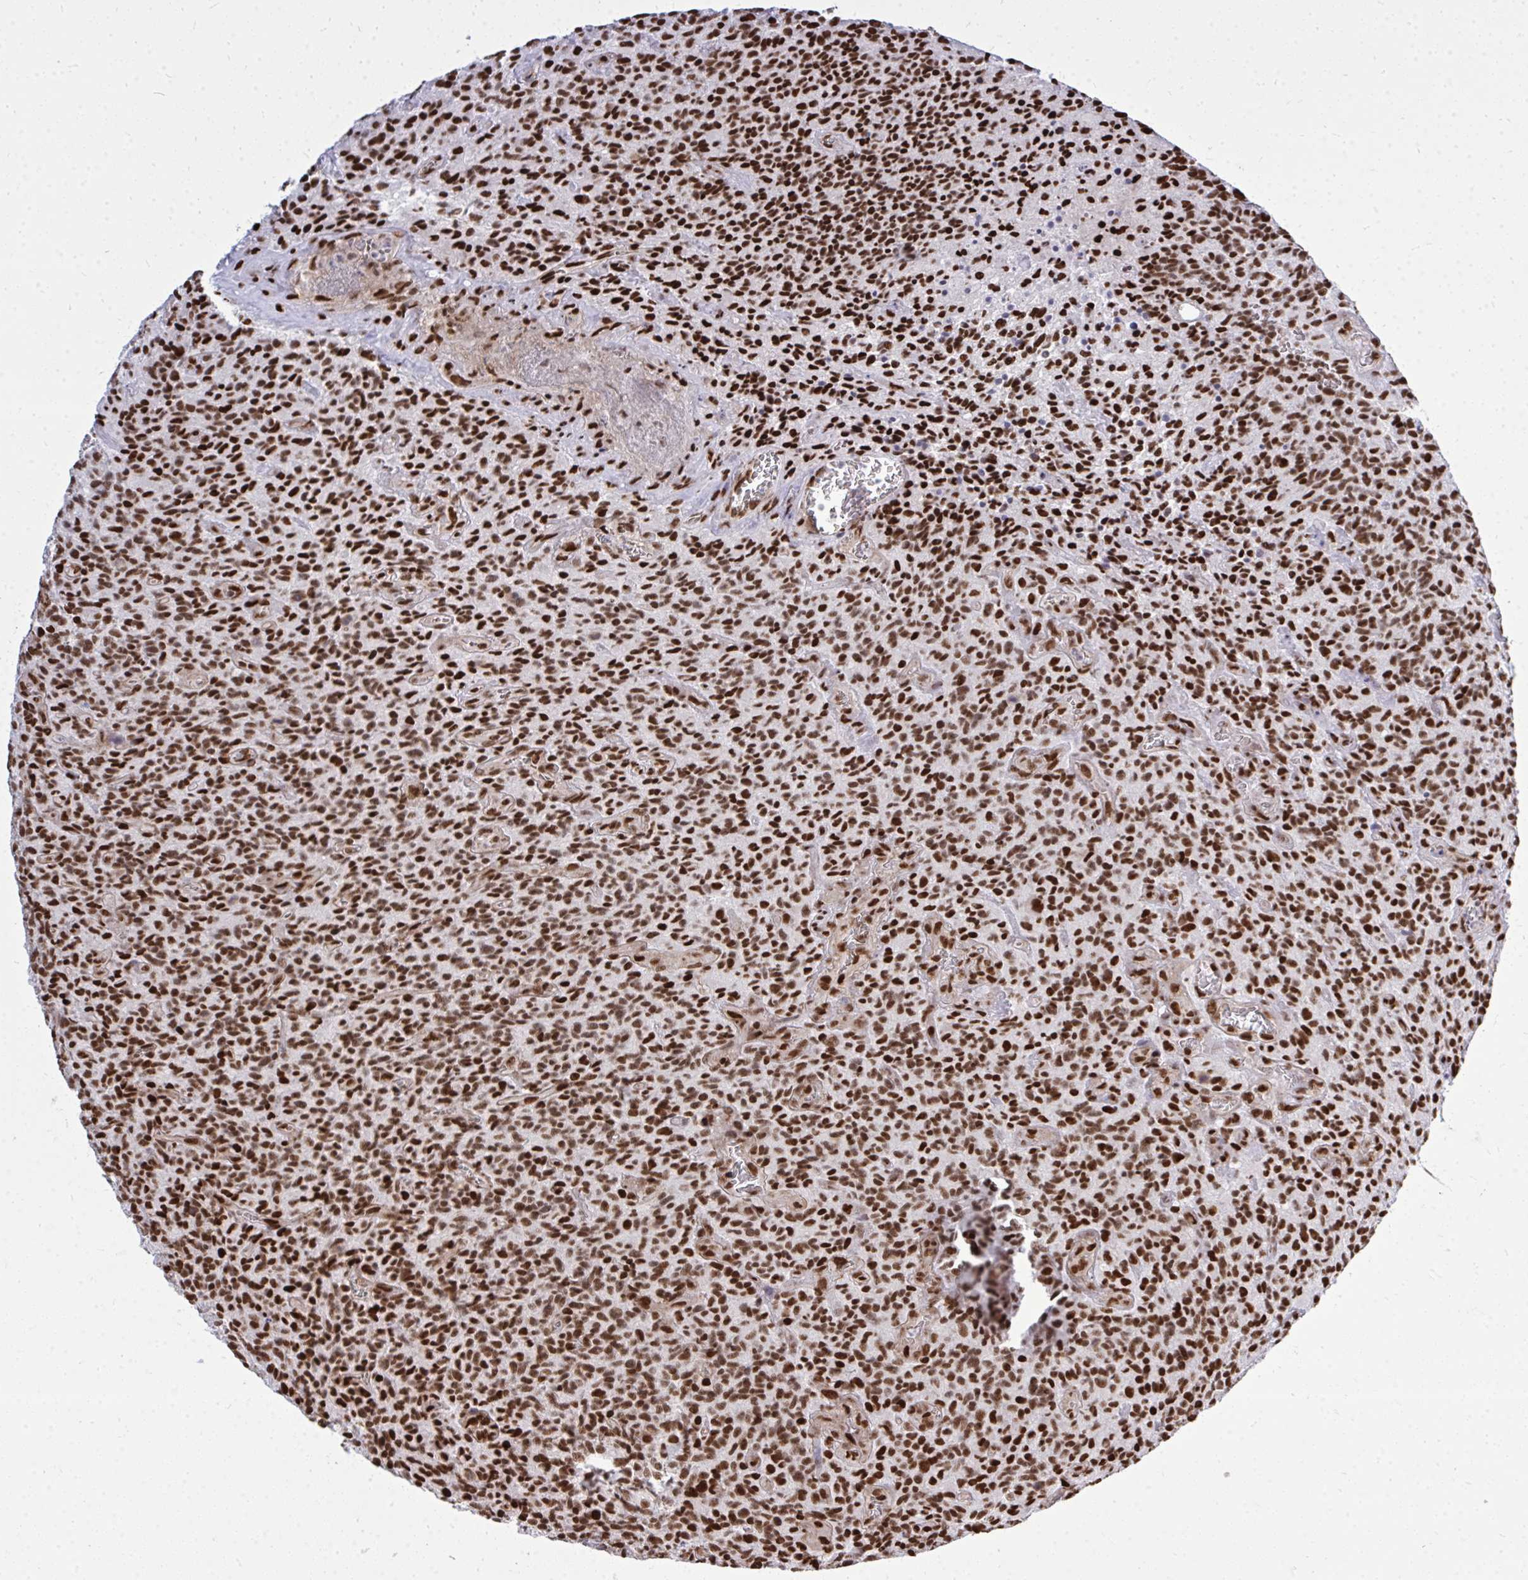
{"staining": {"intensity": "strong", "quantity": ">75%", "location": "nuclear"}, "tissue": "glioma", "cell_type": "Tumor cells", "image_type": "cancer", "snomed": [{"axis": "morphology", "description": "Glioma, malignant, High grade"}, {"axis": "topography", "description": "Brain"}], "caption": "Glioma stained for a protein shows strong nuclear positivity in tumor cells.", "gene": "TBL1Y", "patient": {"sex": "male", "age": 76}}